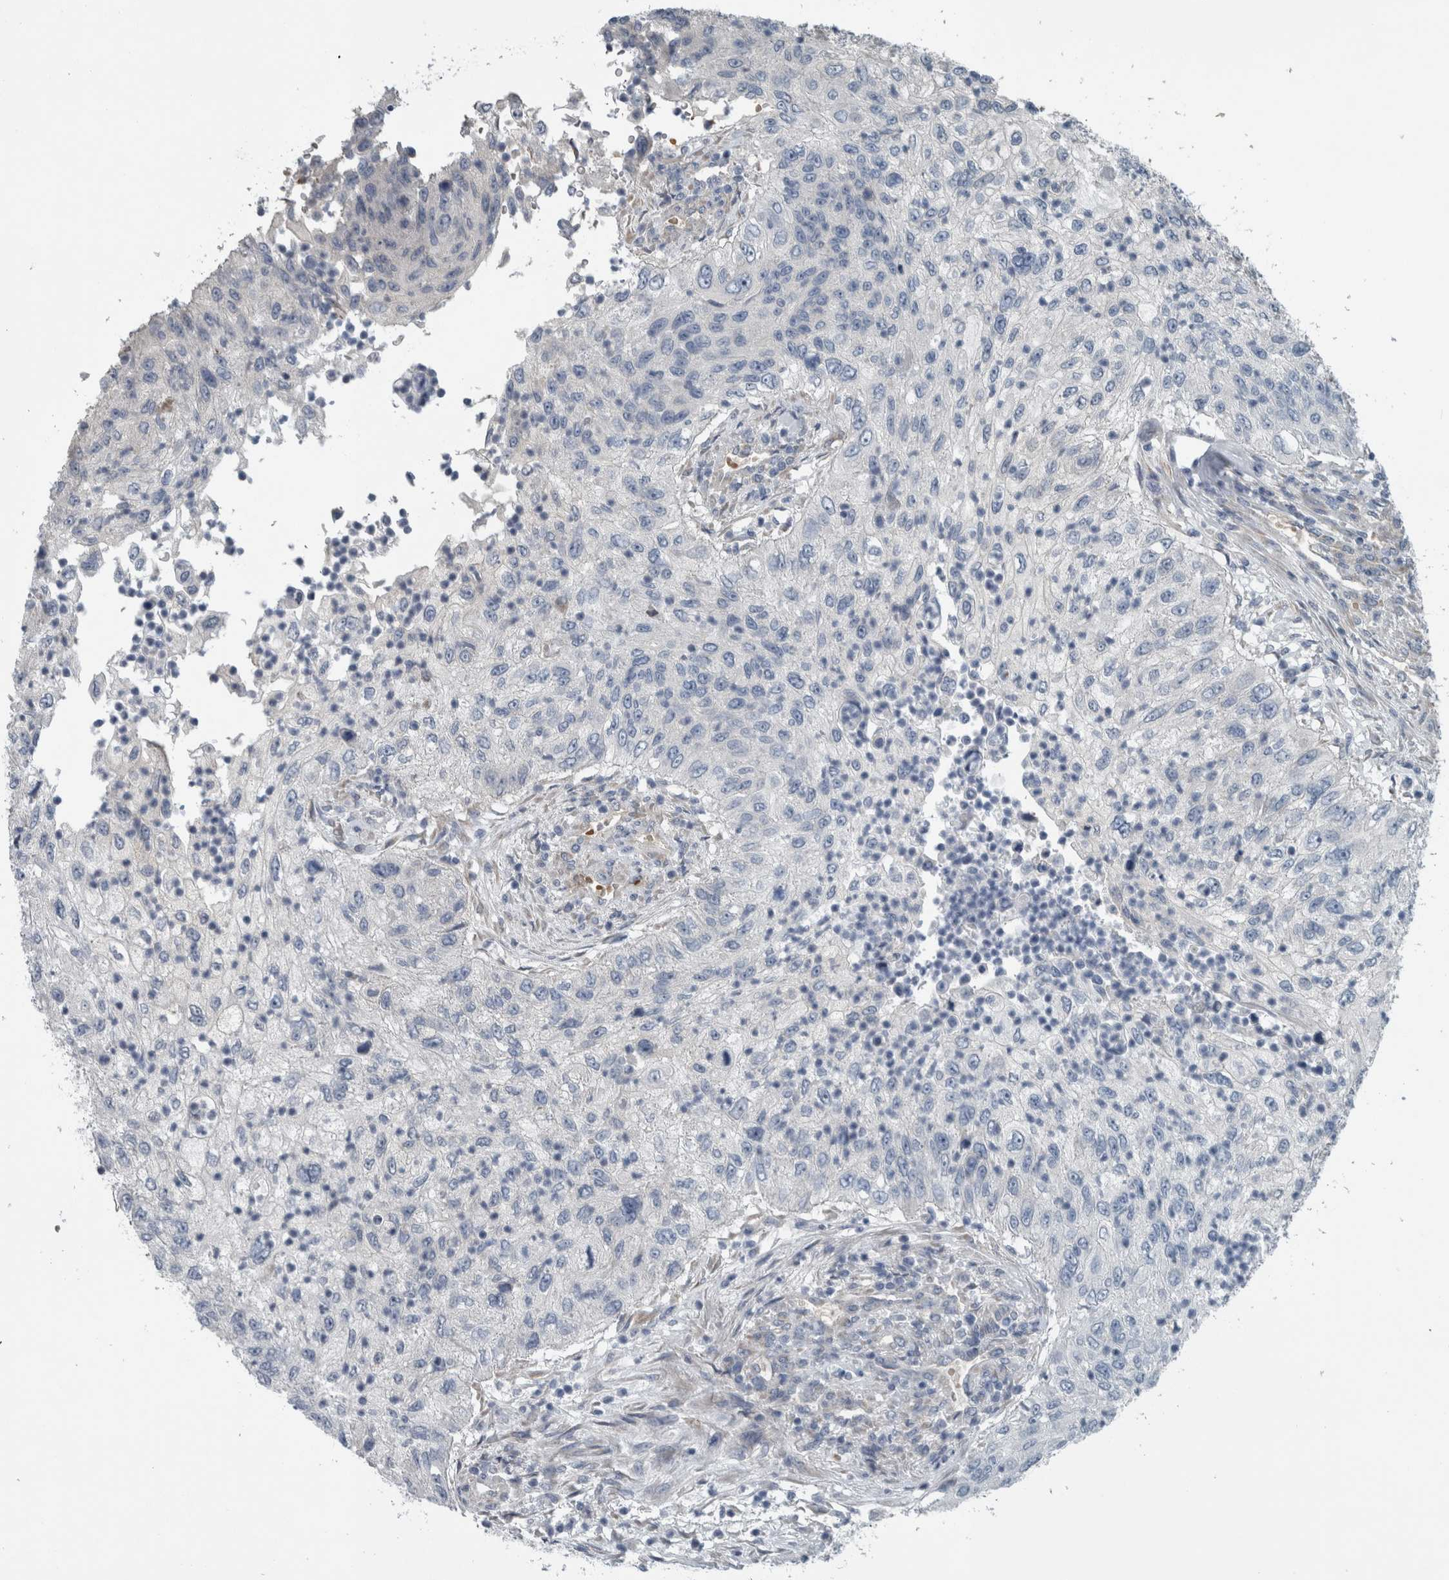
{"staining": {"intensity": "negative", "quantity": "none", "location": "none"}, "tissue": "urothelial cancer", "cell_type": "Tumor cells", "image_type": "cancer", "snomed": [{"axis": "morphology", "description": "Urothelial carcinoma, High grade"}, {"axis": "topography", "description": "Urinary bladder"}], "caption": "A micrograph of human urothelial cancer is negative for staining in tumor cells. The staining was performed using DAB to visualize the protein expression in brown, while the nuclei were stained in blue with hematoxylin (Magnification: 20x).", "gene": "SH3GL2", "patient": {"sex": "female", "age": 60}}